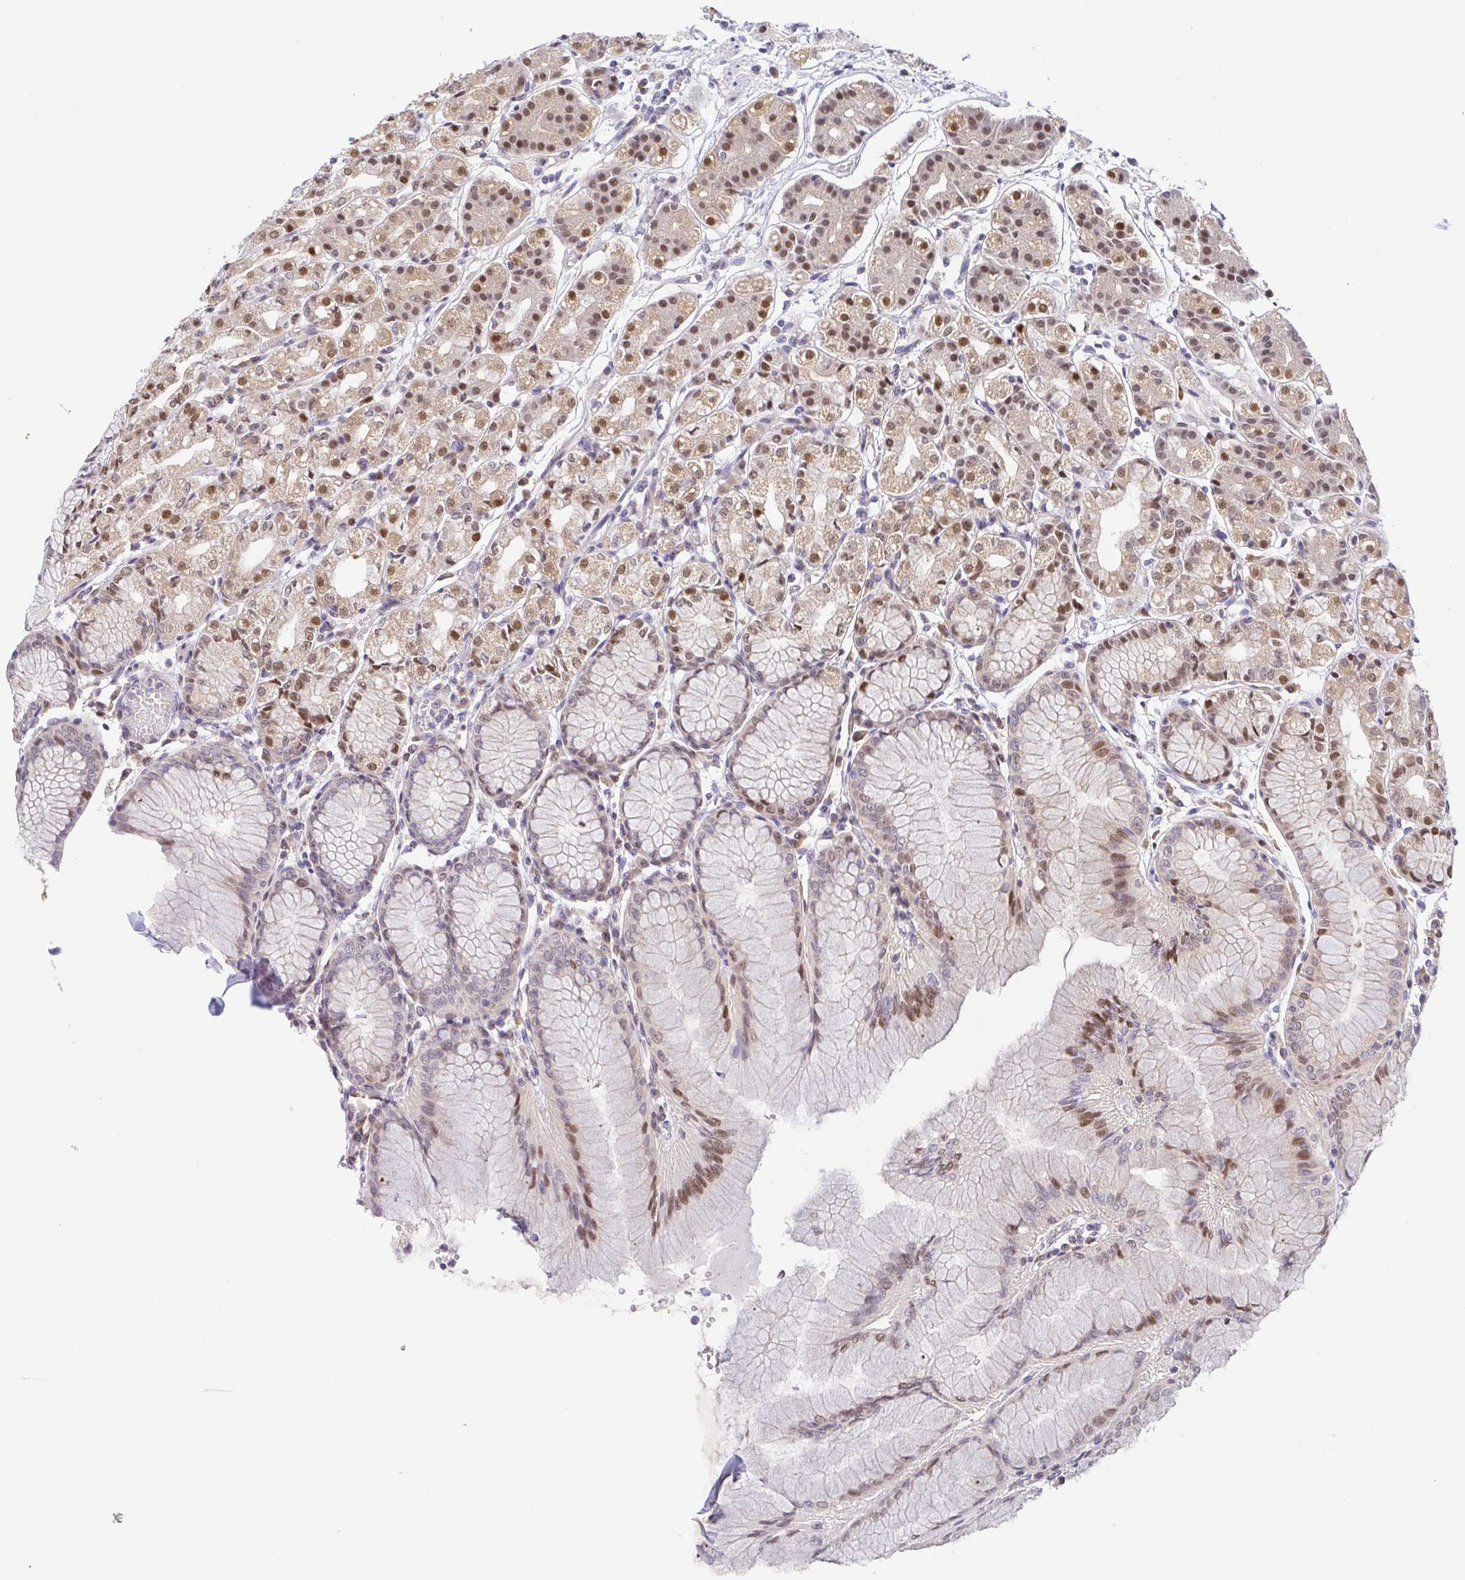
{"staining": {"intensity": "moderate", "quantity": "25%-75%", "location": "cytoplasmic/membranous,nuclear"}, "tissue": "stomach", "cell_type": "Glandular cells", "image_type": "normal", "snomed": [{"axis": "morphology", "description": "Normal tissue, NOS"}, {"axis": "topography", "description": "Stomach"}], "caption": "Stomach stained with a brown dye displays moderate cytoplasmic/membranous,nuclear positive staining in about 25%-75% of glandular cells.", "gene": "BCL2L1", "patient": {"sex": "female", "age": 57}}